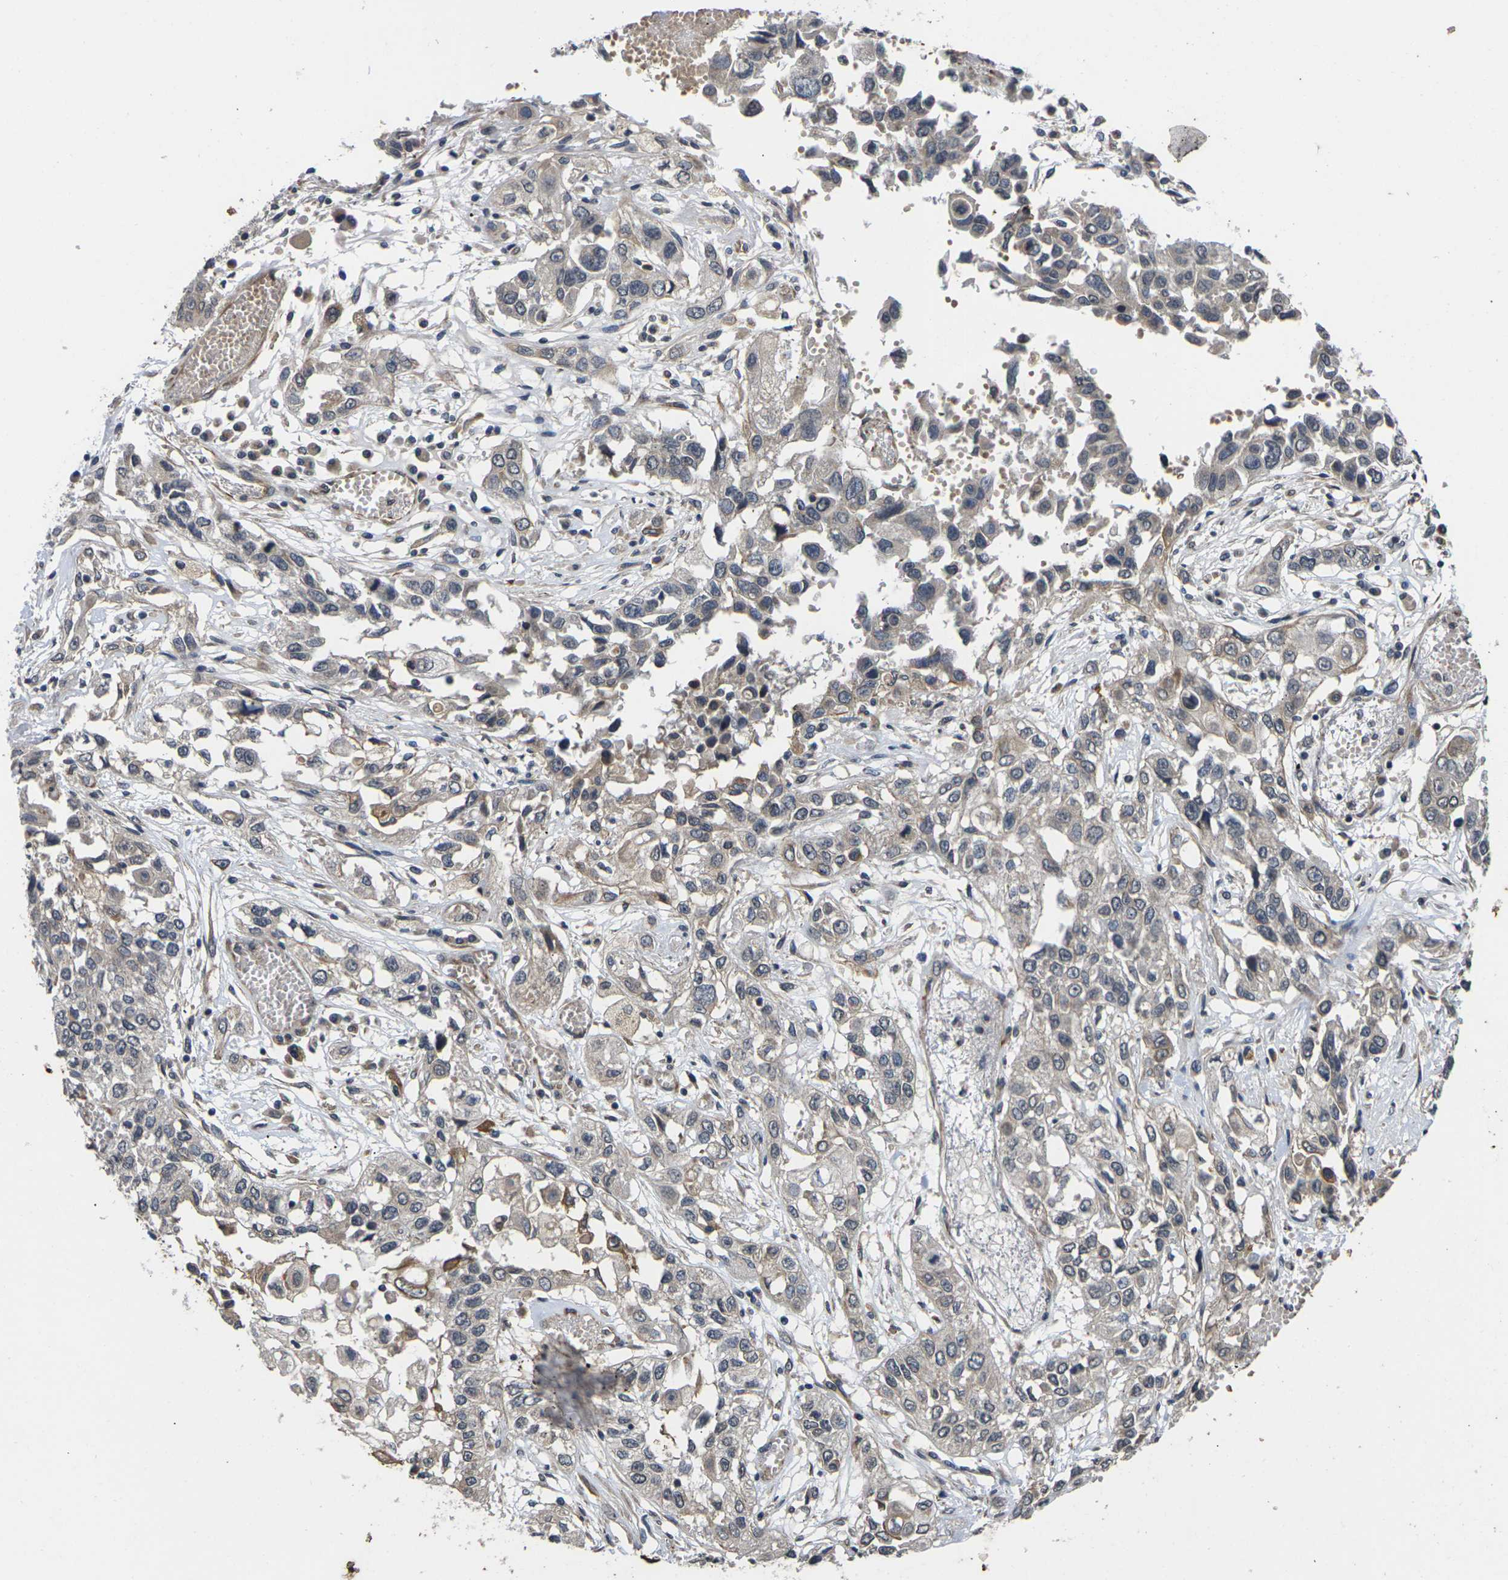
{"staining": {"intensity": "weak", "quantity": "25%-75%", "location": "cytoplasmic/membranous"}, "tissue": "lung cancer", "cell_type": "Tumor cells", "image_type": "cancer", "snomed": [{"axis": "morphology", "description": "Squamous cell carcinoma, NOS"}, {"axis": "topography", "description": "Lung"}], "caption": "Lung cancer (squamous cell carcinoma) stained with DAB (3,3'-diaminobenzidine) immunohistochemistry demonstrates low levels of weak cytoplasmic/membranous expression in approximately 25%-75% of tumor cells. (DAB (3,3'-diaminobenzidine) = brown stain, brightfield microscopy at high magnification).", "gene": "DKK2", "patient": {"sex": "male", "age": 71}}